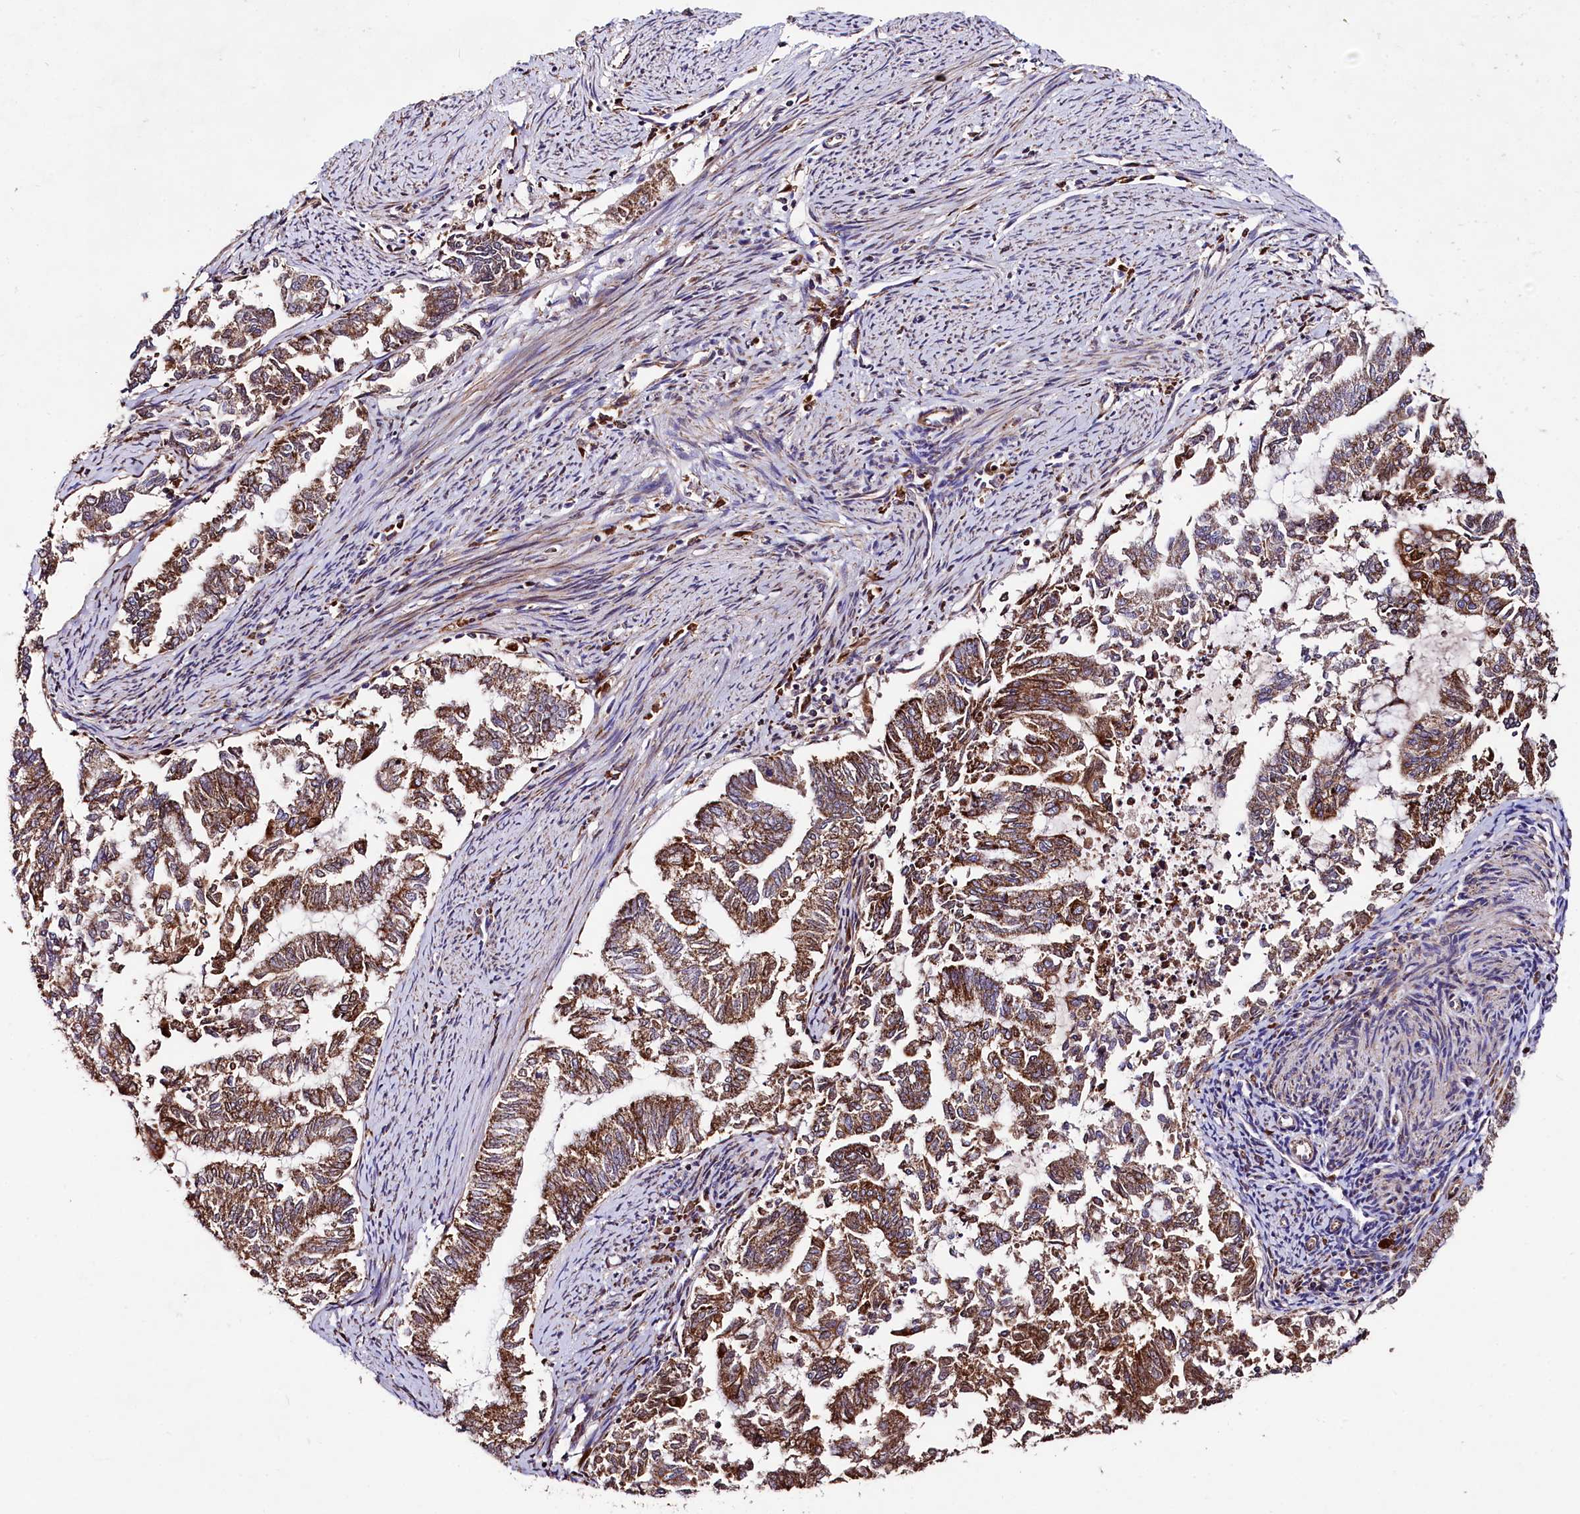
{"staining": {"intensity": "strong", "quantity": ">75%", "location": "cytoplasmic/membranous"}, "tissue": "endometrial cancer", "cell_type": "Tumor cells", "image_type": "cancer", "snomed": [{"axis": "morphology", "description": "Adenocarcinoma, NOS"}, {"axis": "topography", "description": "Endometrium"}], "caption": "Endometrial cancer was stained to show a protein in brown. There is high levels of strong cytoplasmic/membranous expression in about >75% of tumor cells.", "gene": "CLYBL", "patient": {"sex": "female", "age": 79}}